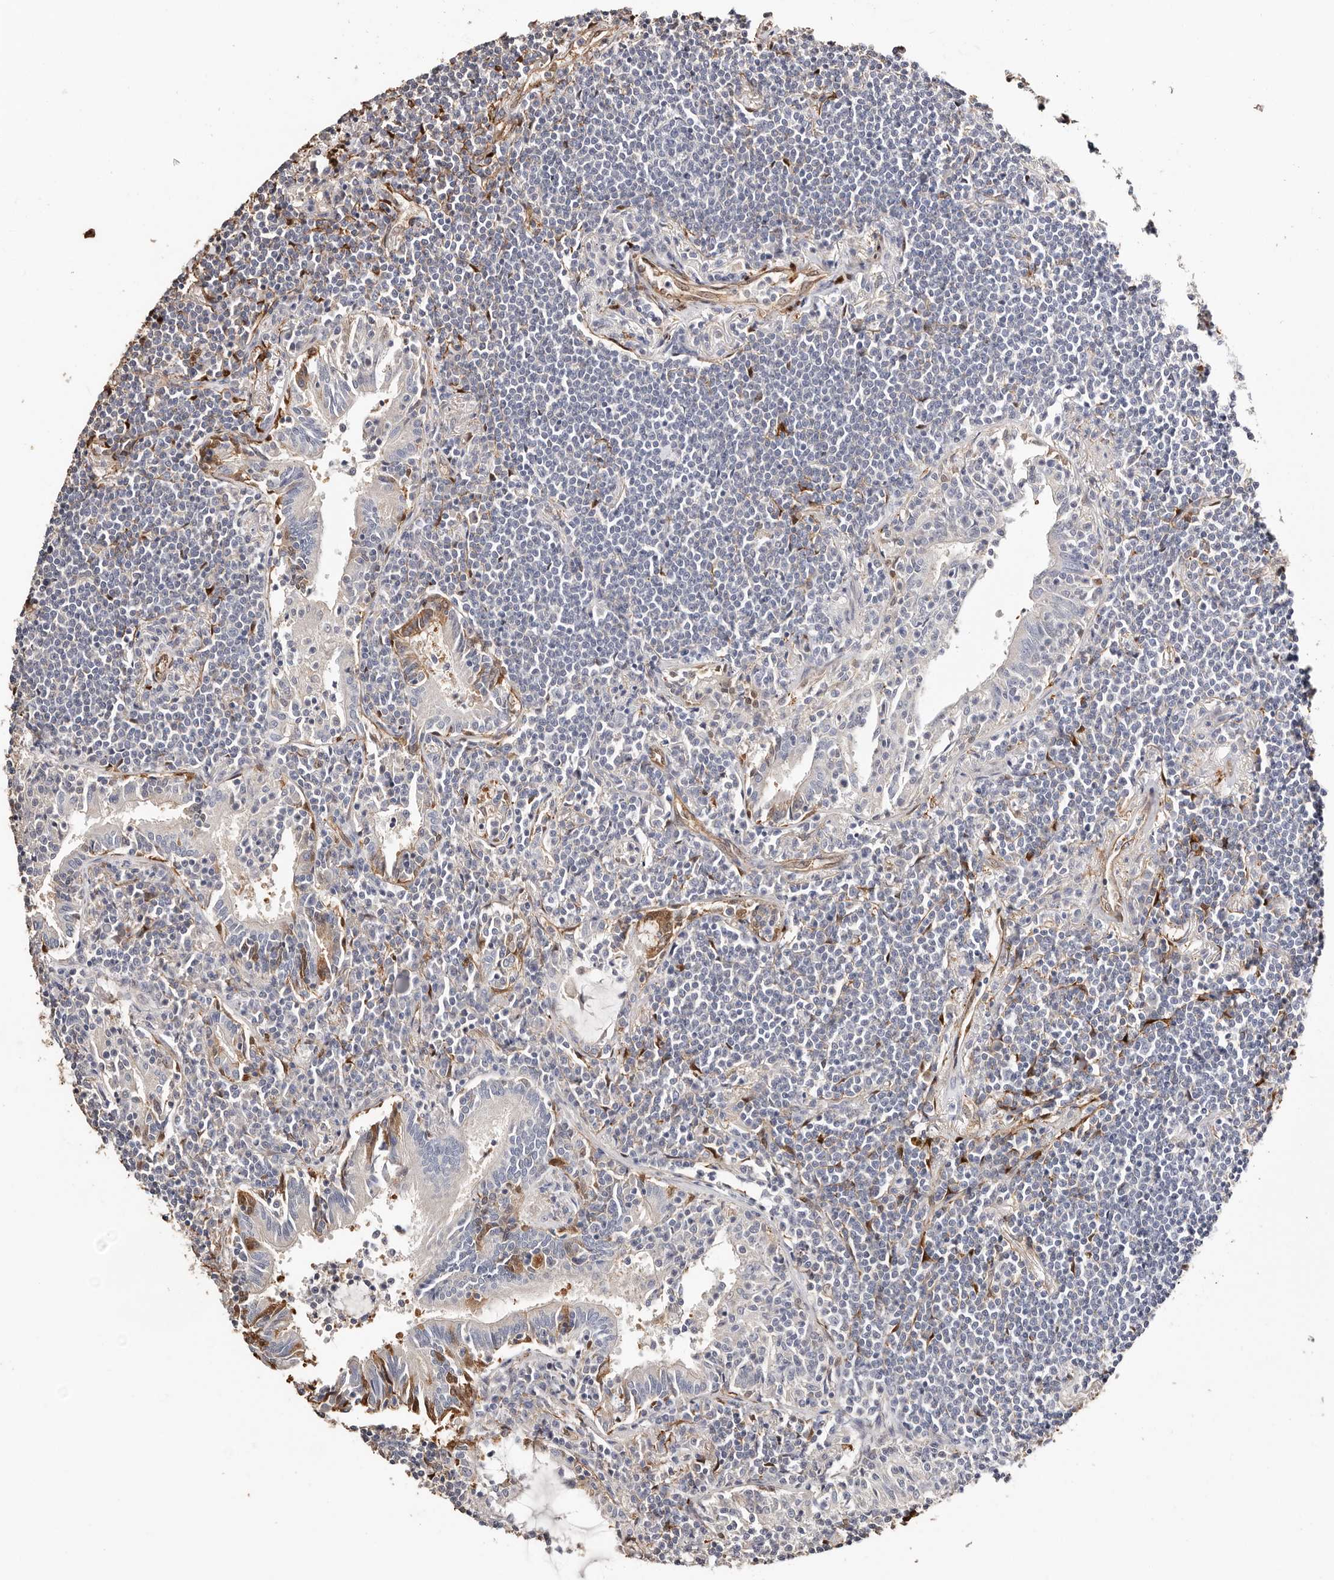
{"staining": {"intensity": "negative", "quantity": "none", "location": "none"}, "tissue": "lymphoma", "cell_type": "Tumor cells", "image_type": "cancer", "snomed": [{"axis": "morphology", "description": "Malignant lymphoma, non-Hodgkin's type, Low grade"}, {"axis": "topography", "description": "Lung"}], "caption": "Tumor cells show no significant protein staining in lymphoma.", "gene": "TGM2", "patient": {"sex": "female", "age": 71}}